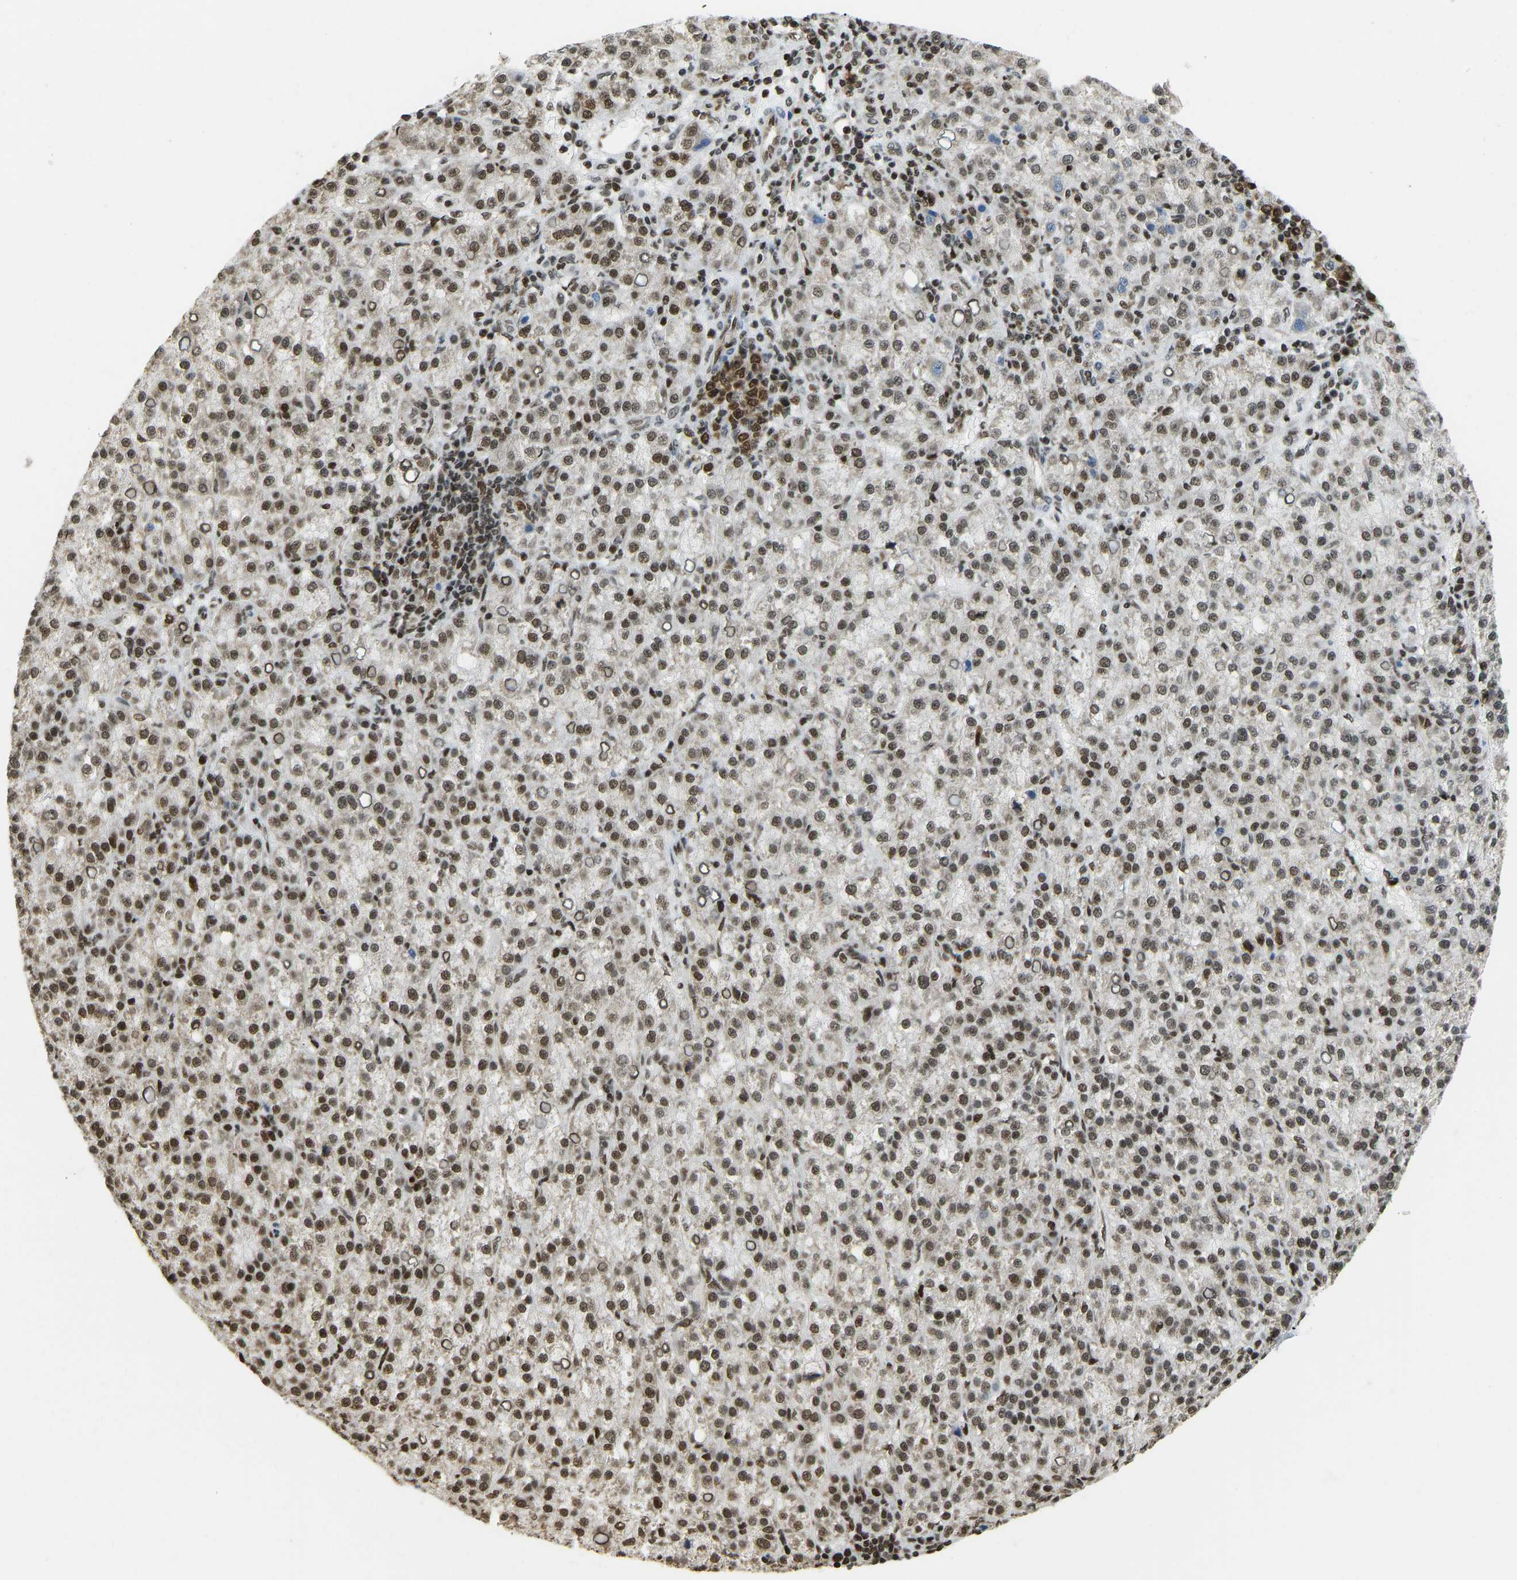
{"staining": {"intensity": "strong", "quantity": "25%-75%", "location": "nuclear"}, "tissue": "liver cancer", "cell_type": "Tumor cells", "image_type": "cancer", "snomed": [{"axis": "morphology", "description": "Carcinoma, Hepatocellular, NOS"}, {"axis": "topography", "description": "Liver"}], "caption": "This photomicrograph reveals liver hepatocellular carcinoma stained with immunohistochemistry to label a protein in brown. The nuclear of tumor cells show strong positivity for the protein. Nuclei are counter-stained blue.", "gene": "ZSCAN20", "patient": {"sex": "female", "age": 58}}